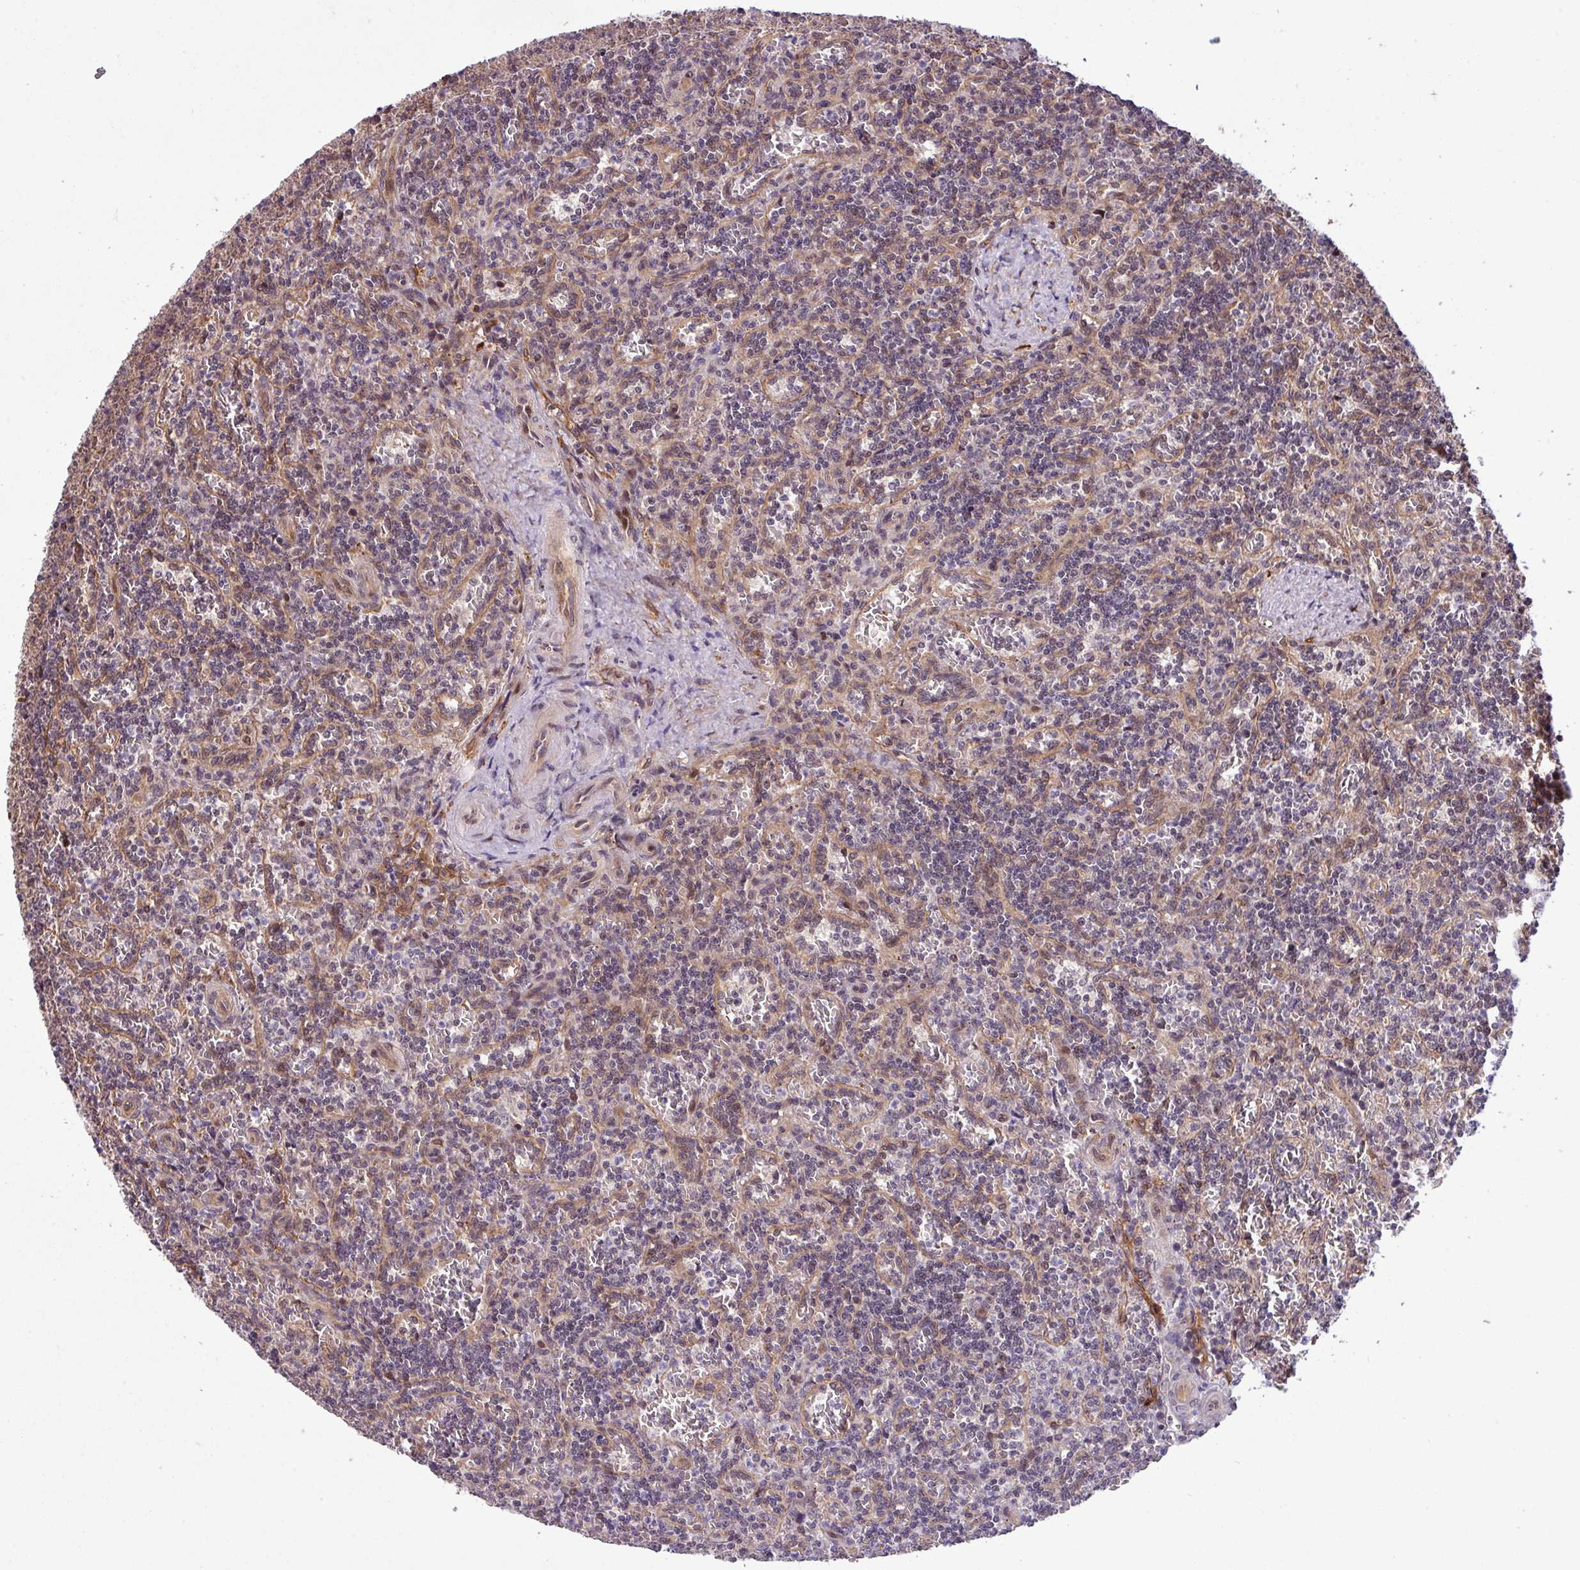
{"staining": {"intensity": "negative", "quantity": "none", "location": "none"}, "tissue": "lymphoma", "cell_type": "Tumor cells", "image_type": "cancer", "snomed": [{"axis": "morphology", "description": "Malignant lymphoma, non-Hodgkin's type, Low grade"}, {"axis": "topography", "description": "Spleen"}], "caption": "Malignant lymphoma, non-Hodgkin's type (low-grade) was stained to show a protein in brown. There is no significant staining in tumor cells. (Brightfield microscopy of DAB IHC at high magnification).", "gene": "C7orf50", "patient": {"sex": "male", "age": 73}}